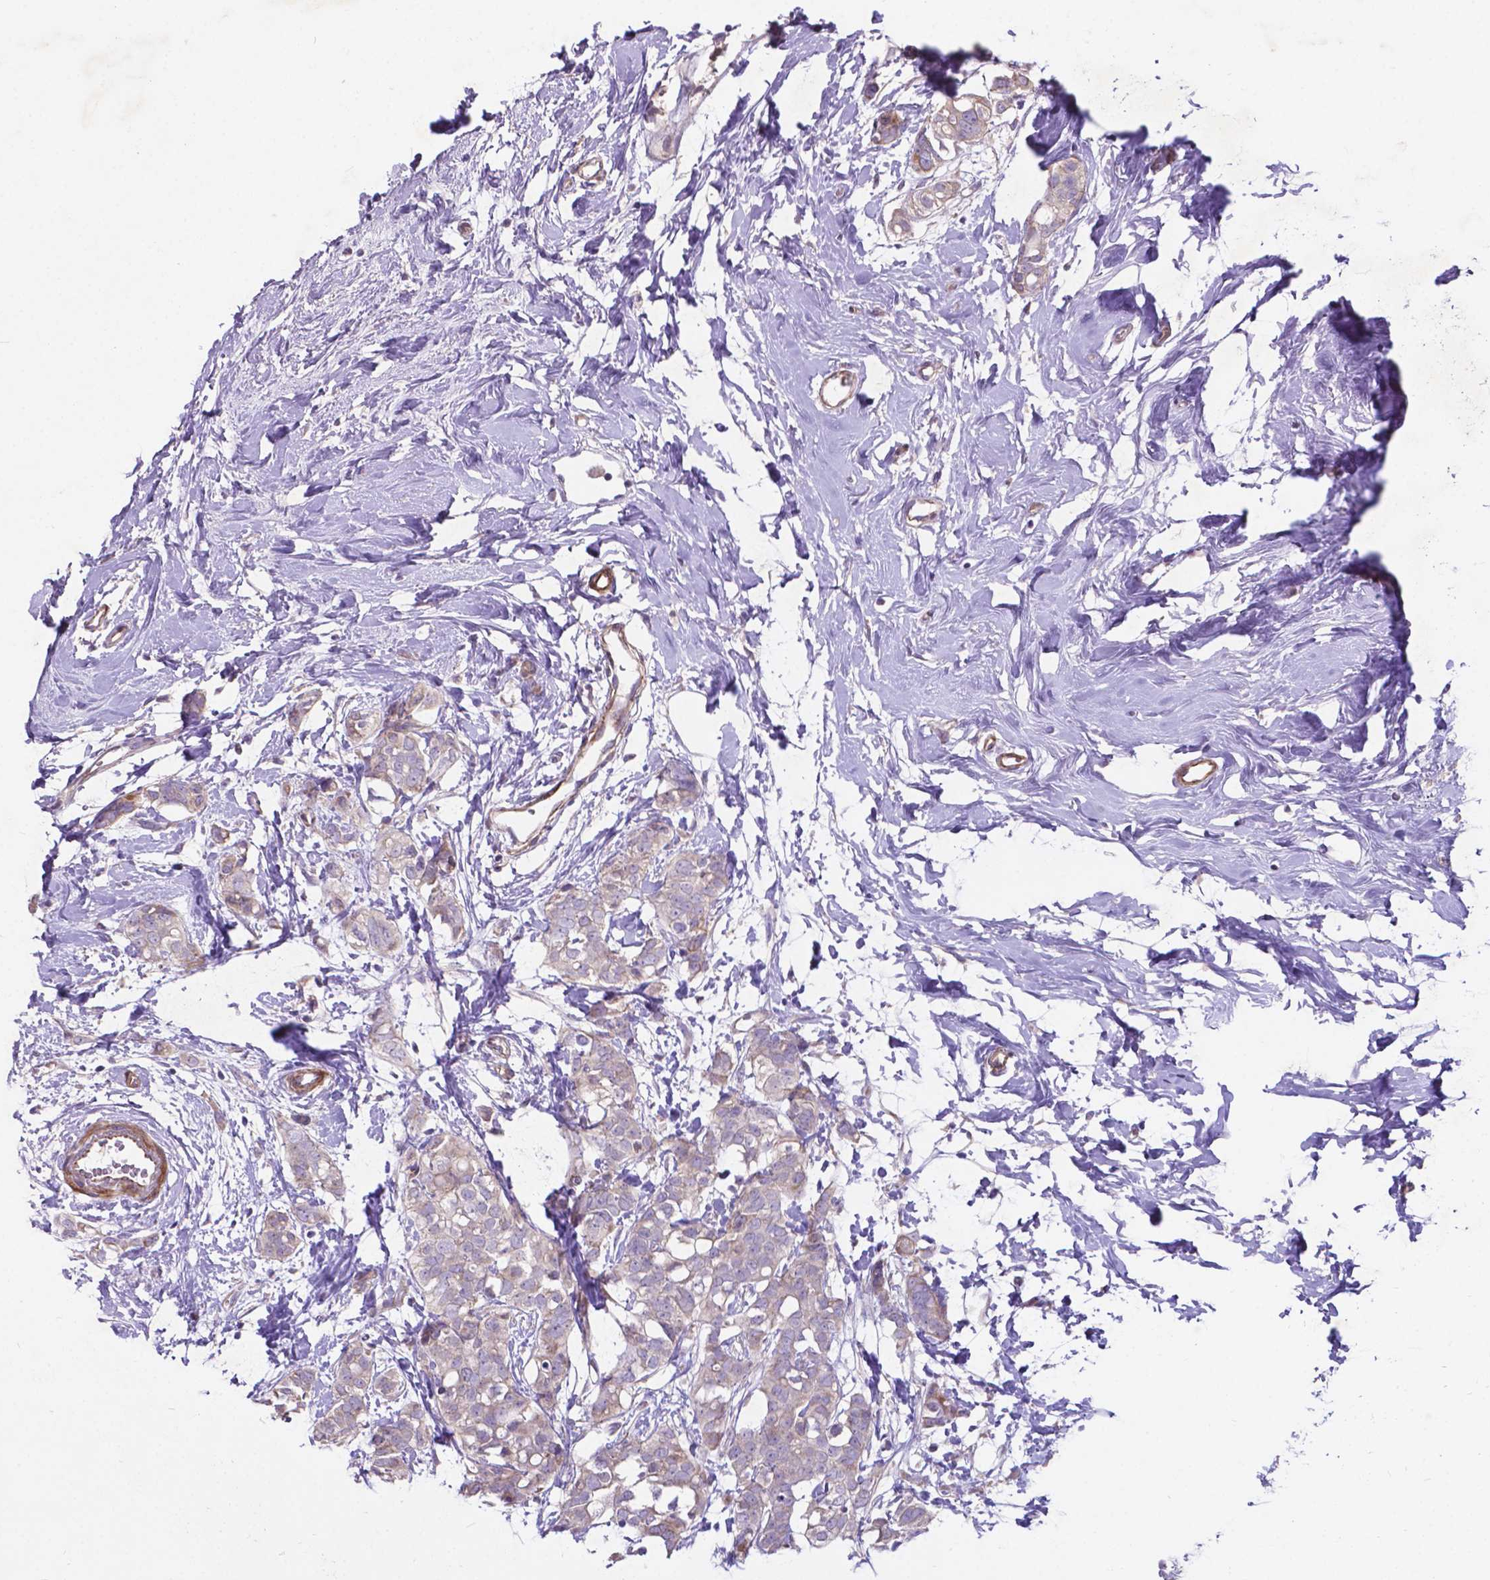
{"staining": {"intensity": "negative", "quantity": "none", "location": "none"}, "tissue": "breast cancer", "cell_type": "Tumor cells", "image_type": "cancer", "snomed": [{"axis": "morphology", "description": "Duct carcinoma"}, {"axis": "topography", "description": "Breast"}], "caption": "The photomicrograph exhibits no staining of tumor cells in invasive ductal carcinoma (breast). Brightfield microscopy of IHC stained with DAB (3,3'-diaminobenzidine) (brown) and hematoxylin (blue), captured at high magnification.", "gene": "PFKFB4", "patient": {"sex": "female", "age": 40}}